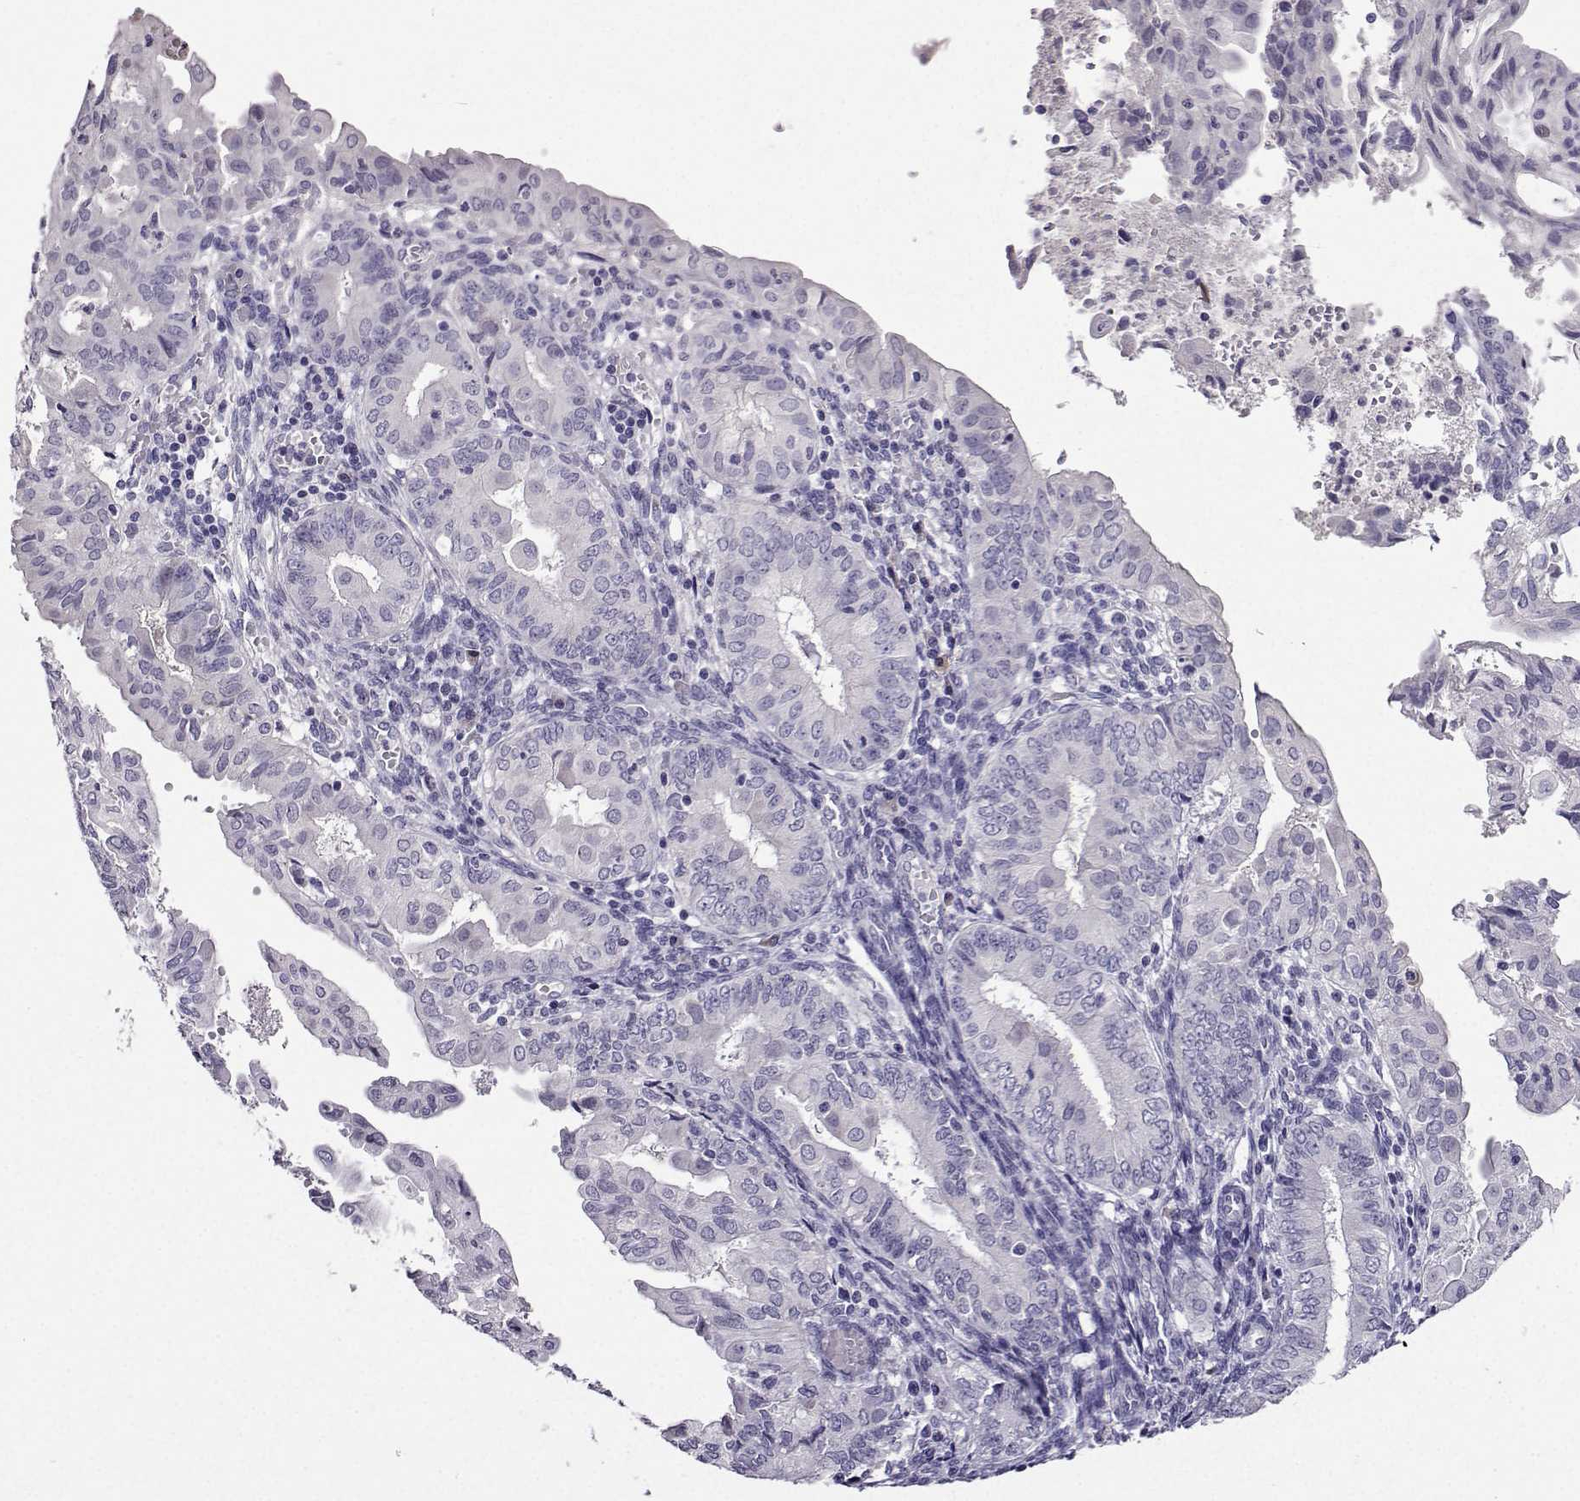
{"staining": {"intensity": "negative", "quantity": "none", "location": "none"}, "tissue": "endometrial cancer", "cell_type": "Tumor cells", "image_type": "cancer", "snomed": [{"axis": "morphology", "description": "Adenocarcinoma, NOS"}, {"axis": "topography", "description": "Endometrium"}], "caption": "Protein analysis of endometrial cancer (adenocarcinoma) demonstrates no significant staining in tumor cells.", "gene": "CRYBB1", "patient": {"sex": "female", "age": 68}}